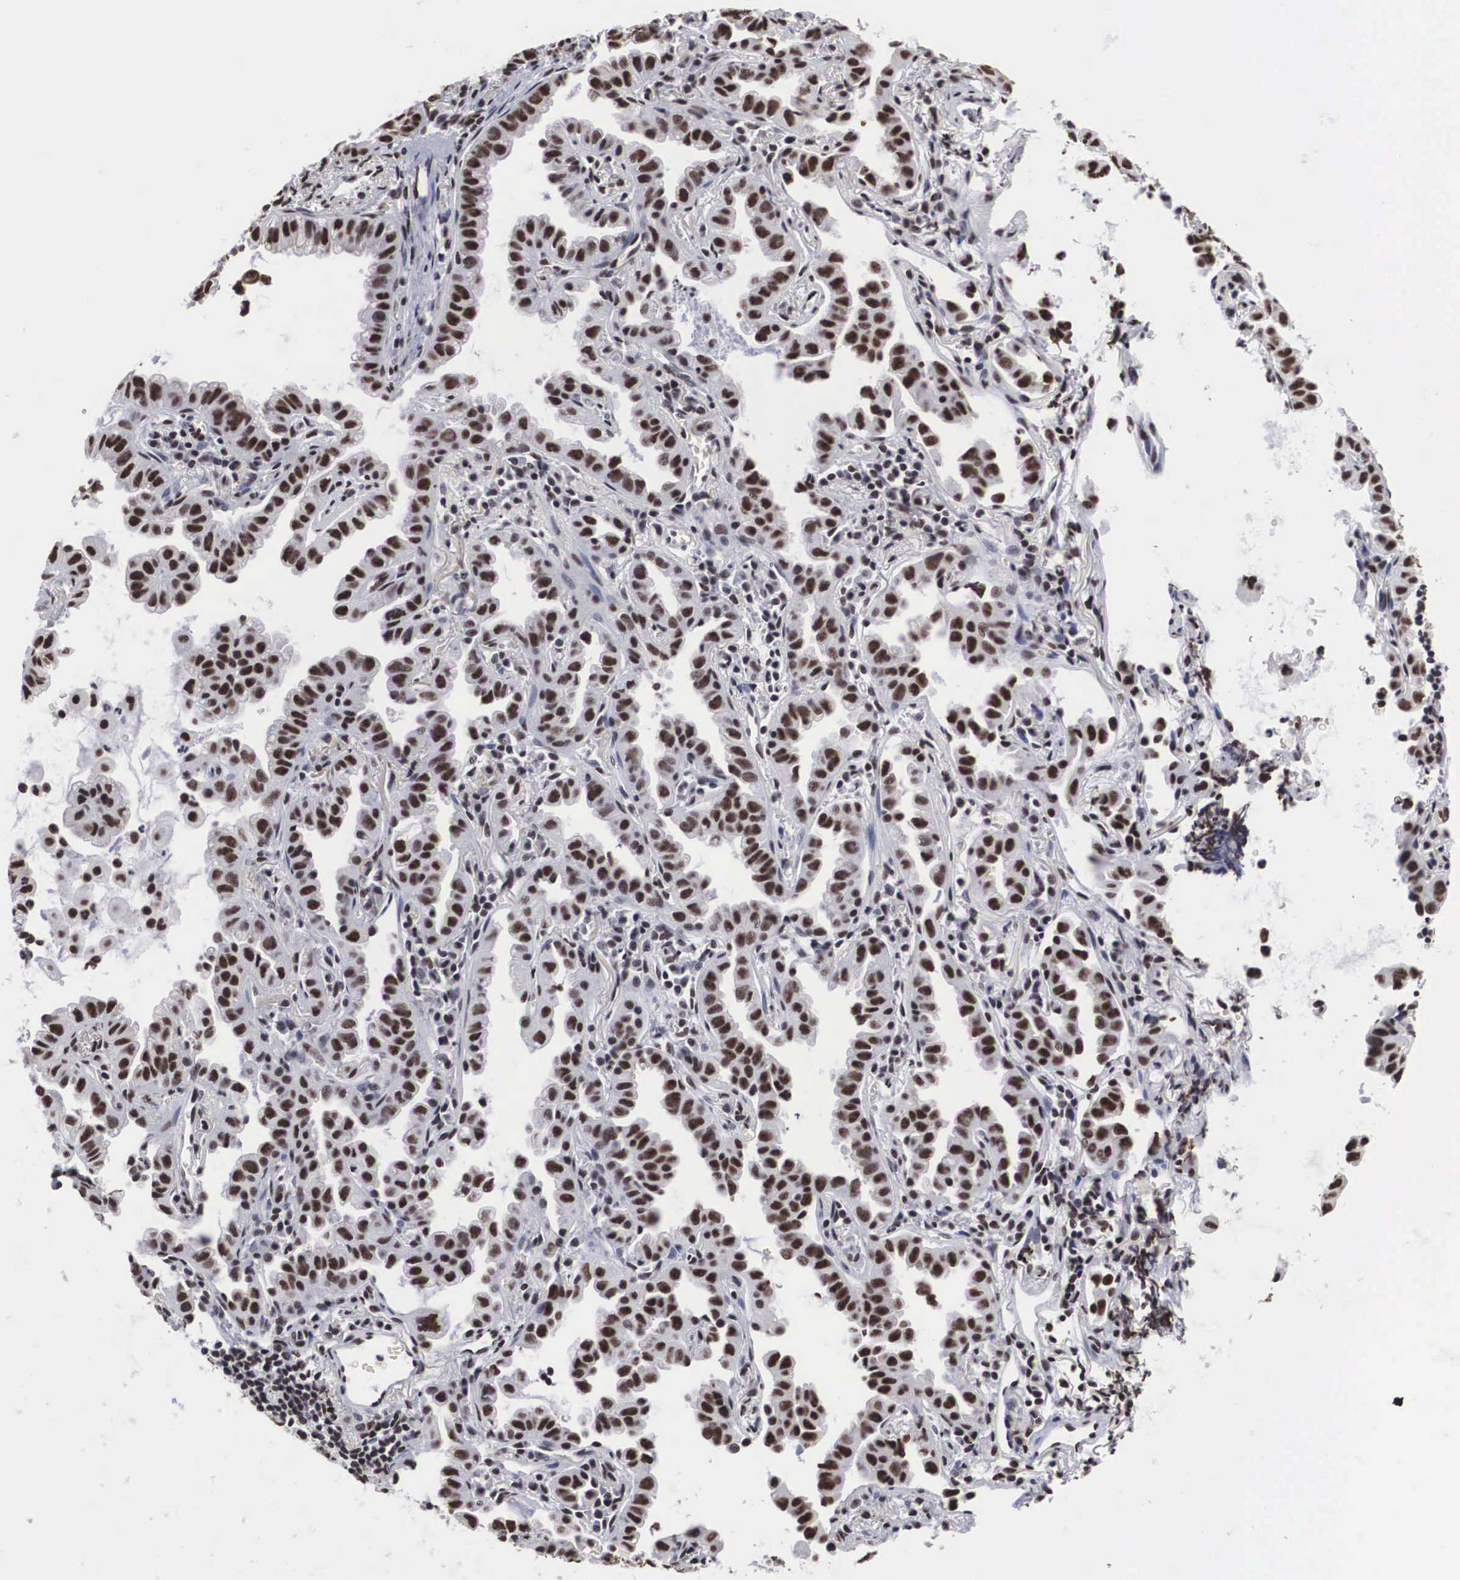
{"staining": {"intensity": "moderate", "quantity": ">75%", "location": "nuclear"}, "tissue": "lung cancer", "cell_type": "Tumor cells", "image_type": "cancer", "snomed": [{"axis": "morphology", "description": "Adenocarcinoma, NOS"}, {"axis": "topography", "description": "Lung"}], "caption": "Moderate nuclear protein expression is seen in approximately >75% of tumor cells in lung cancer. The staining was performed using DAB (3,3'-diaminobenzidine), with brown indicating positive protein expression. Nuclei are stained blue with hematoxylin.", "gene": "ACIN1", "patient": {"sex": "female", "age": 50}}